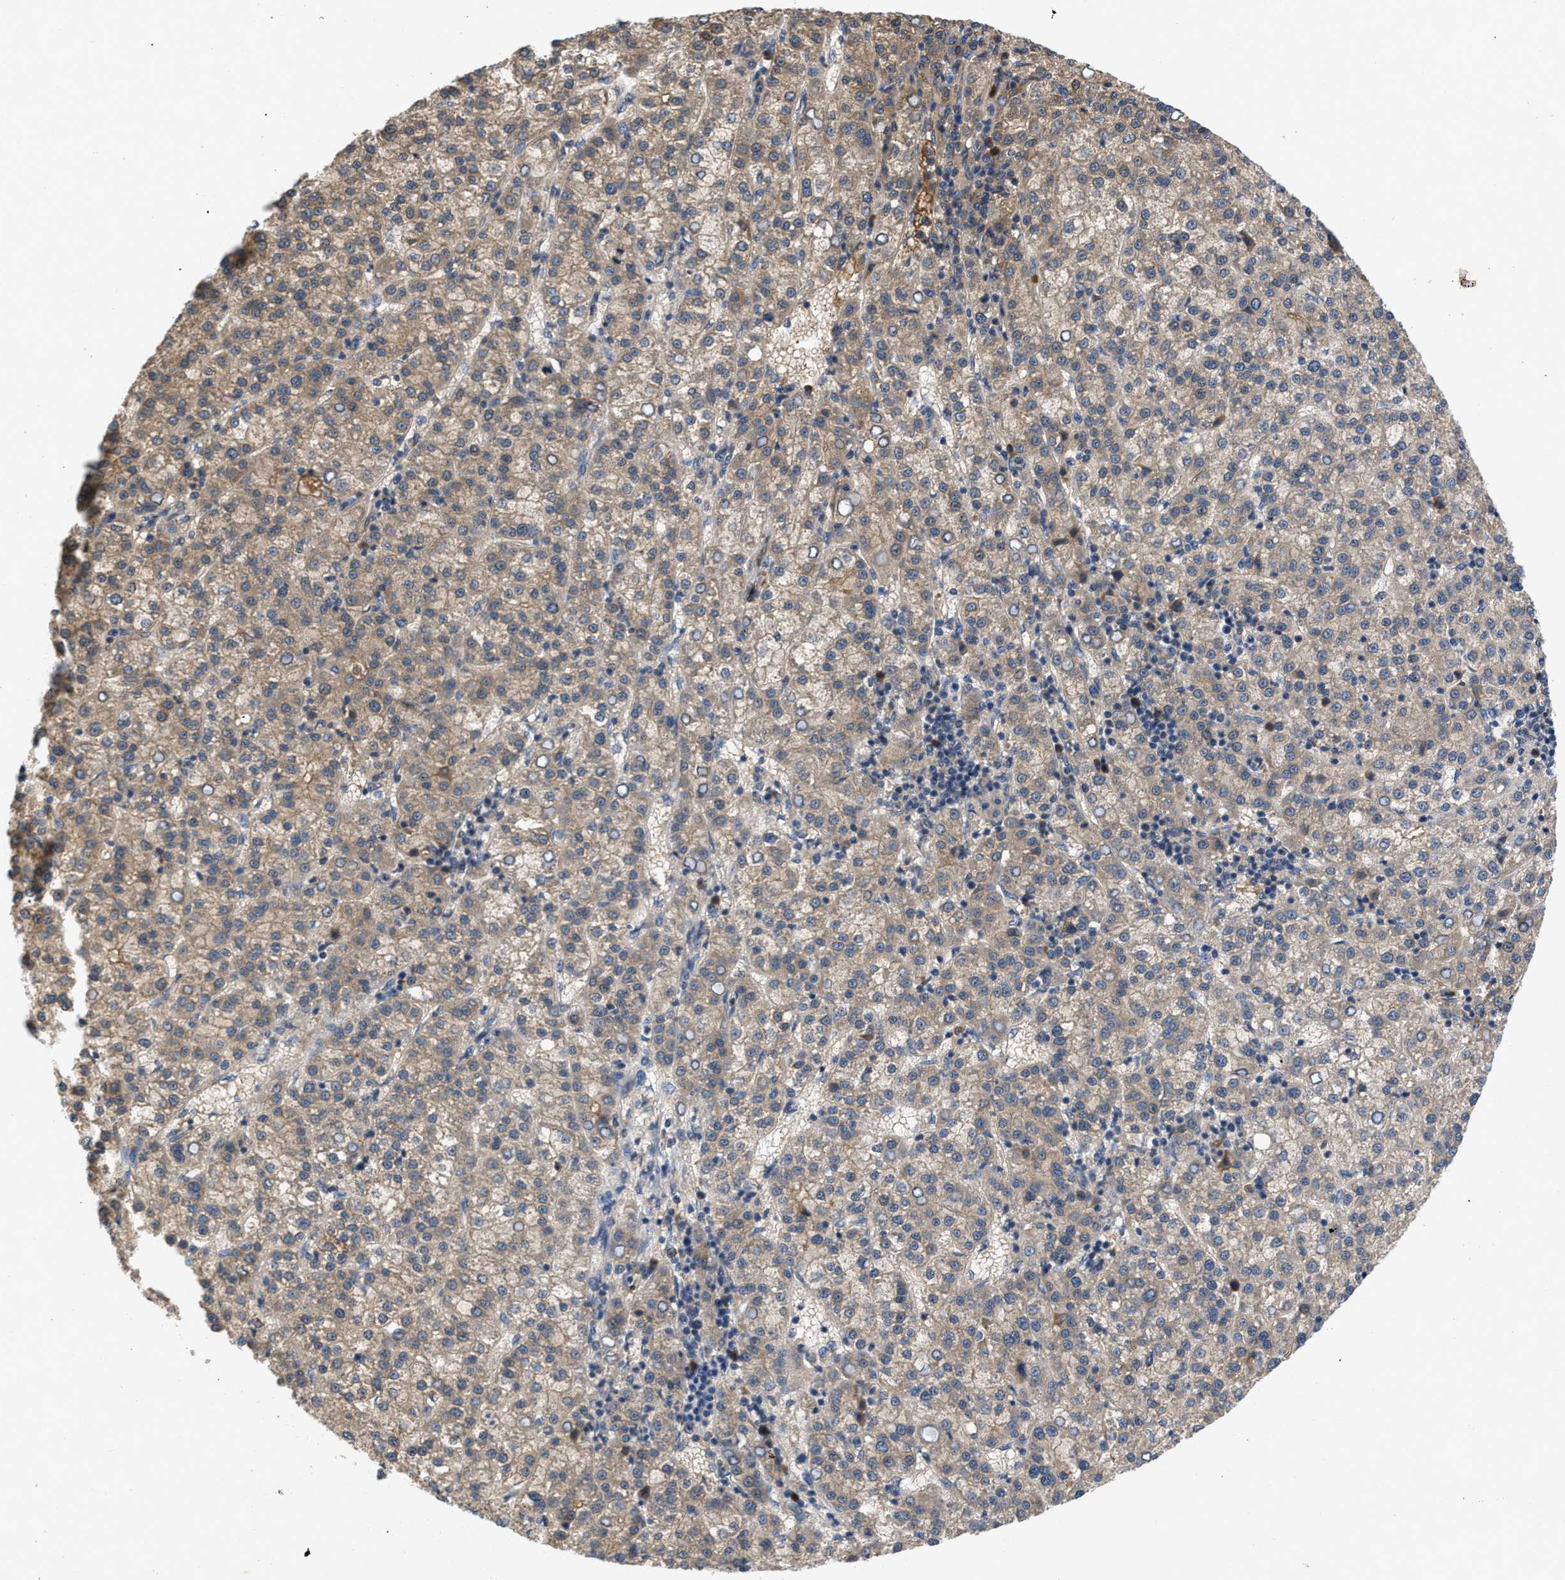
{"staining": {"intensity": "moderate", "quantity": ">75%", "location": "cytoplasmic/membranous"}, "tissue": "liver cancer", "cell_type": "Tumor cells", "image_type": "cancer", "snomed": [{"axis": "morphology", "description": "Carcinoma, Hepatocellular, NOS"}, {"axis": "topography", "description": "Liver"}], "caption": "Immunohistochemical staining of human hepatocellular carcinoma (liver) reveals moderate cytoplasmic/membranous protein positivity in about >75% of tumor cells. The staining is performed using DAB brown chromogen to label protein expression. The nuclei are counter-stained blue using hematoxylin.", "gene": "VPS4A", "patient": {"sex": "female", "age": 58}}